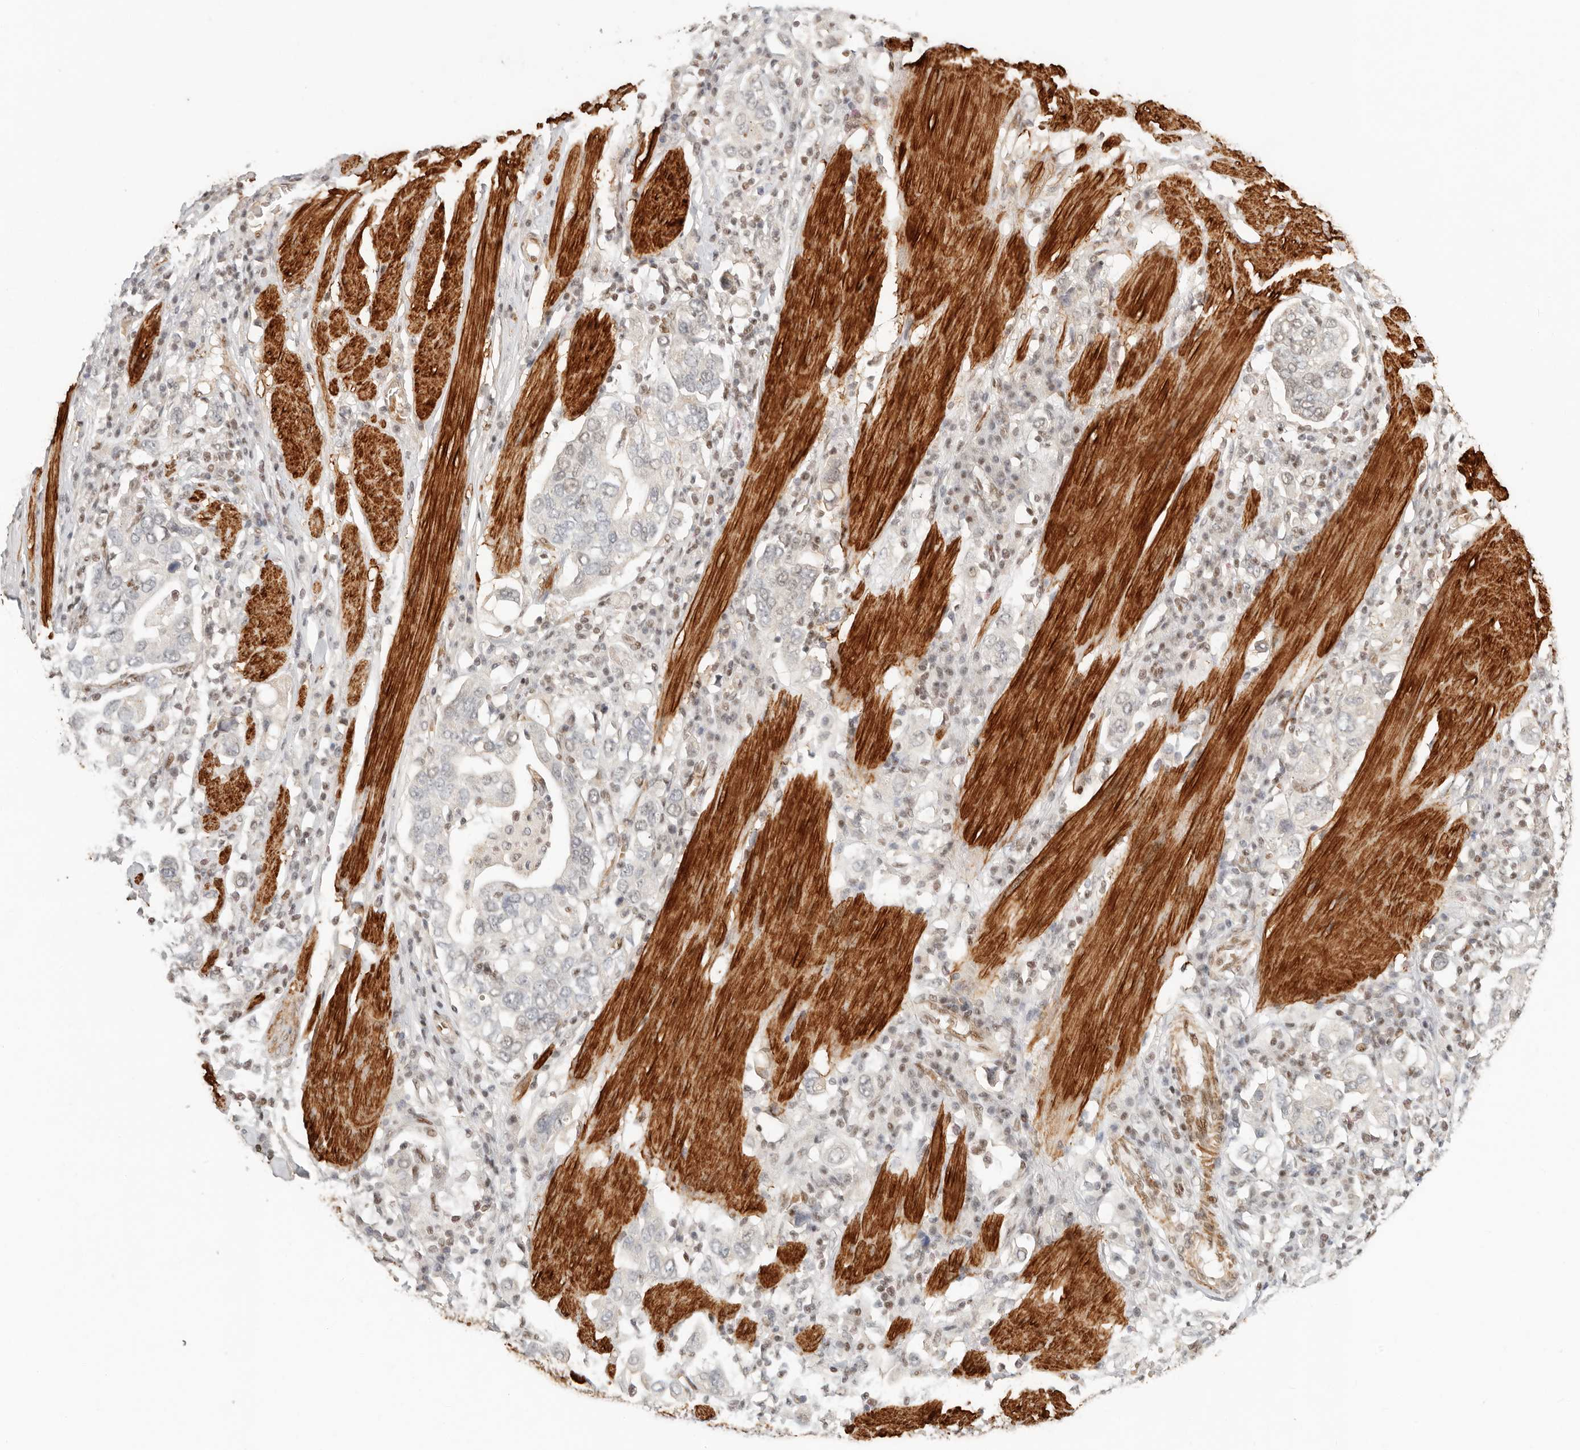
{"staining": {"intensity": "negative", "quantity": "none", "location": "none"}, "tissue": "stomach cancer", "cell_type": "Tumor cells", "image_type": "cancer", "snomed": [{"axis": "morphology", "description": "Adenocarcinoma, NOS"}, {"axis": "topography", "description": "Stomach, upper"}], "caption": "Immunohistochemistry (IHC) image of adenocarcinoma (stomach) stained for a protein (brown), which reveals no staining in tumor cells.", "gene": "GABPA", "patient": {"sex": "male", "age": 62}}